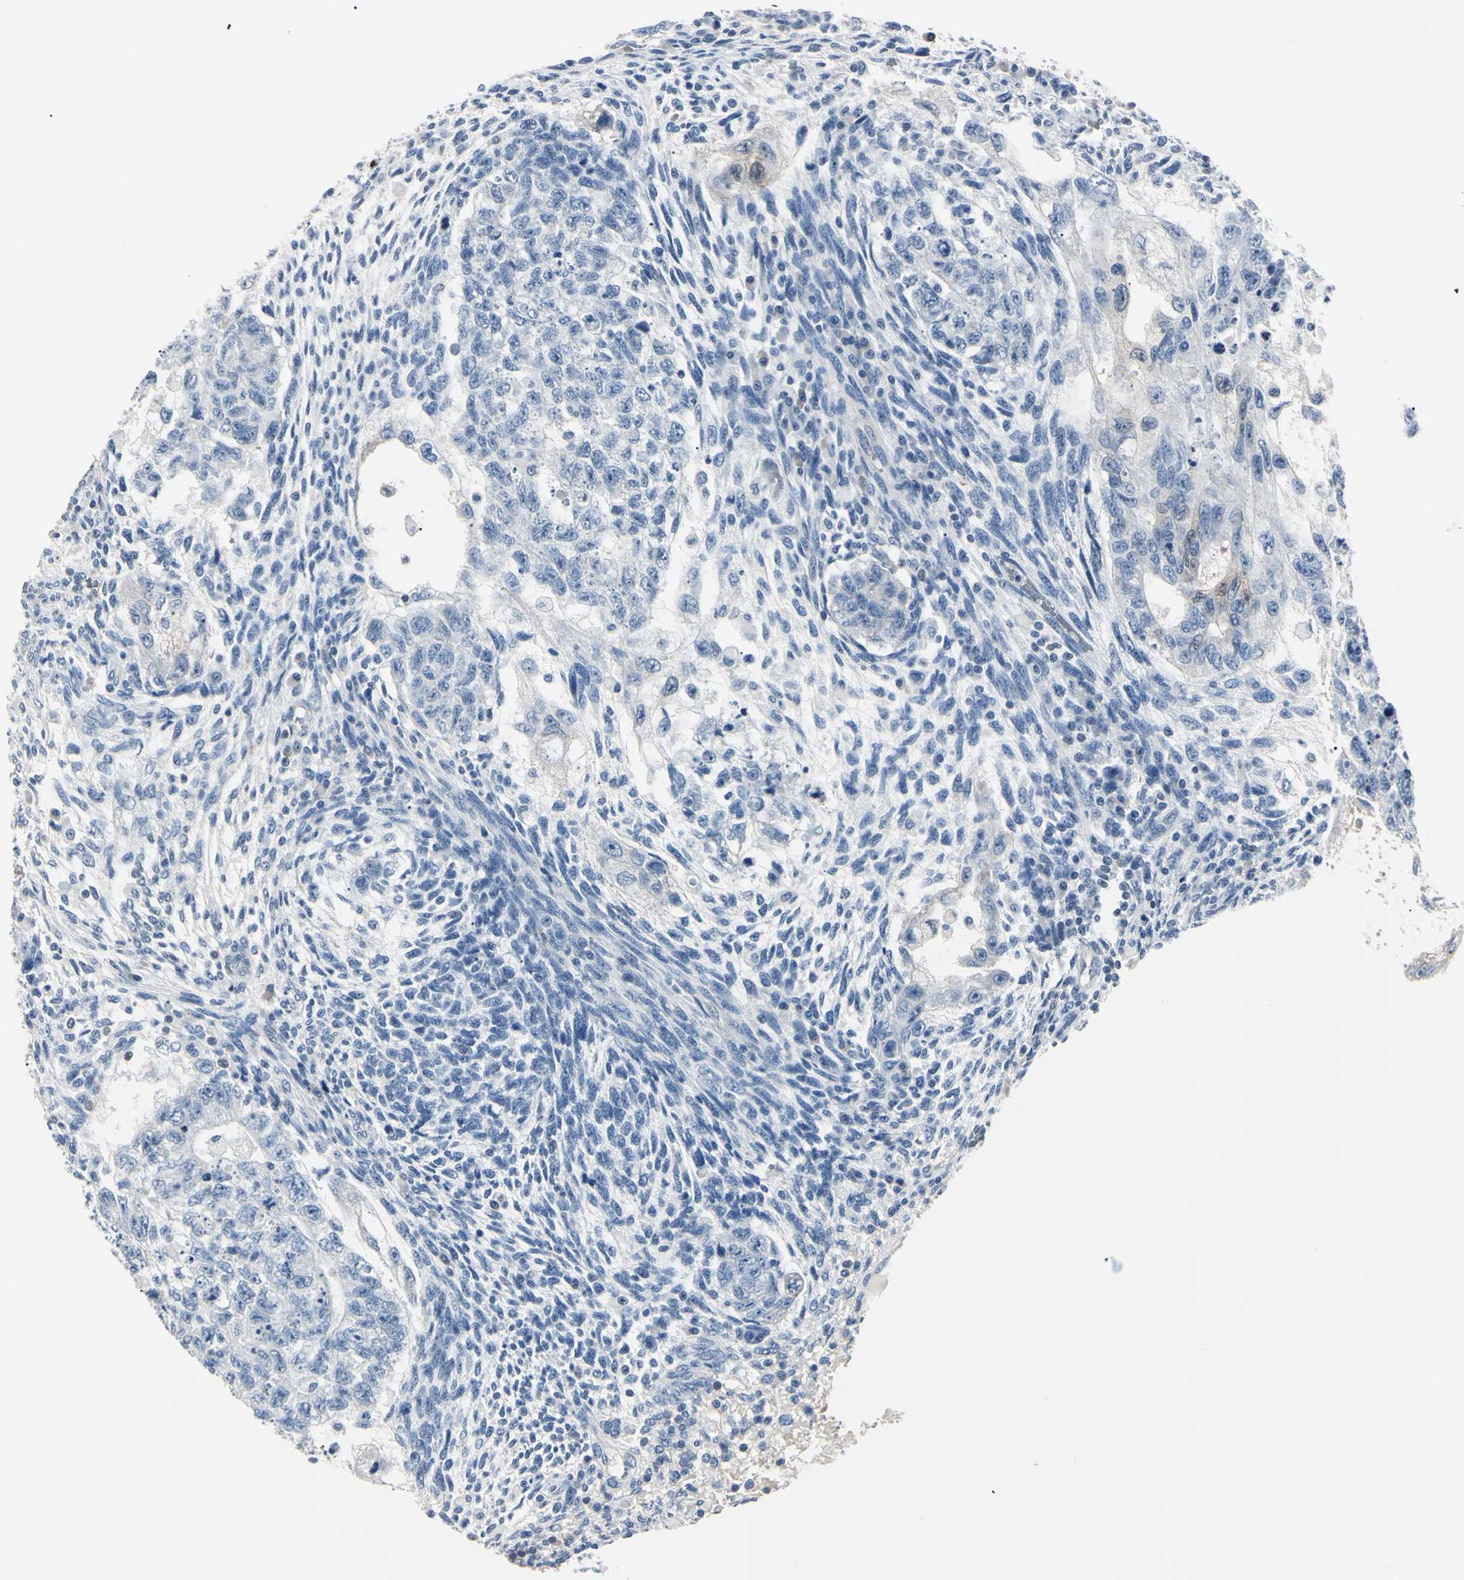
{"staining": {"intensity": "negative", "quantity": "none", "location": "none"}, "tissue": "testis cancer", "cell_type": "Tumor cells", "image_type": "cancer", "snomed": [{"axis": "morphology", "description": "Normal tissue, NOS"}, {"axis": "morphology", "description": "Carcinoma, Embryonal, NOS"}, {"axis": "topography", "description": "Testis"}], "caption": "Protein analysis of embryonal carcinoma (testis) shows no significant expression in tumor cells.", "gene": "AKR1C3", "patient": {"sex": "male", "age": 36}}